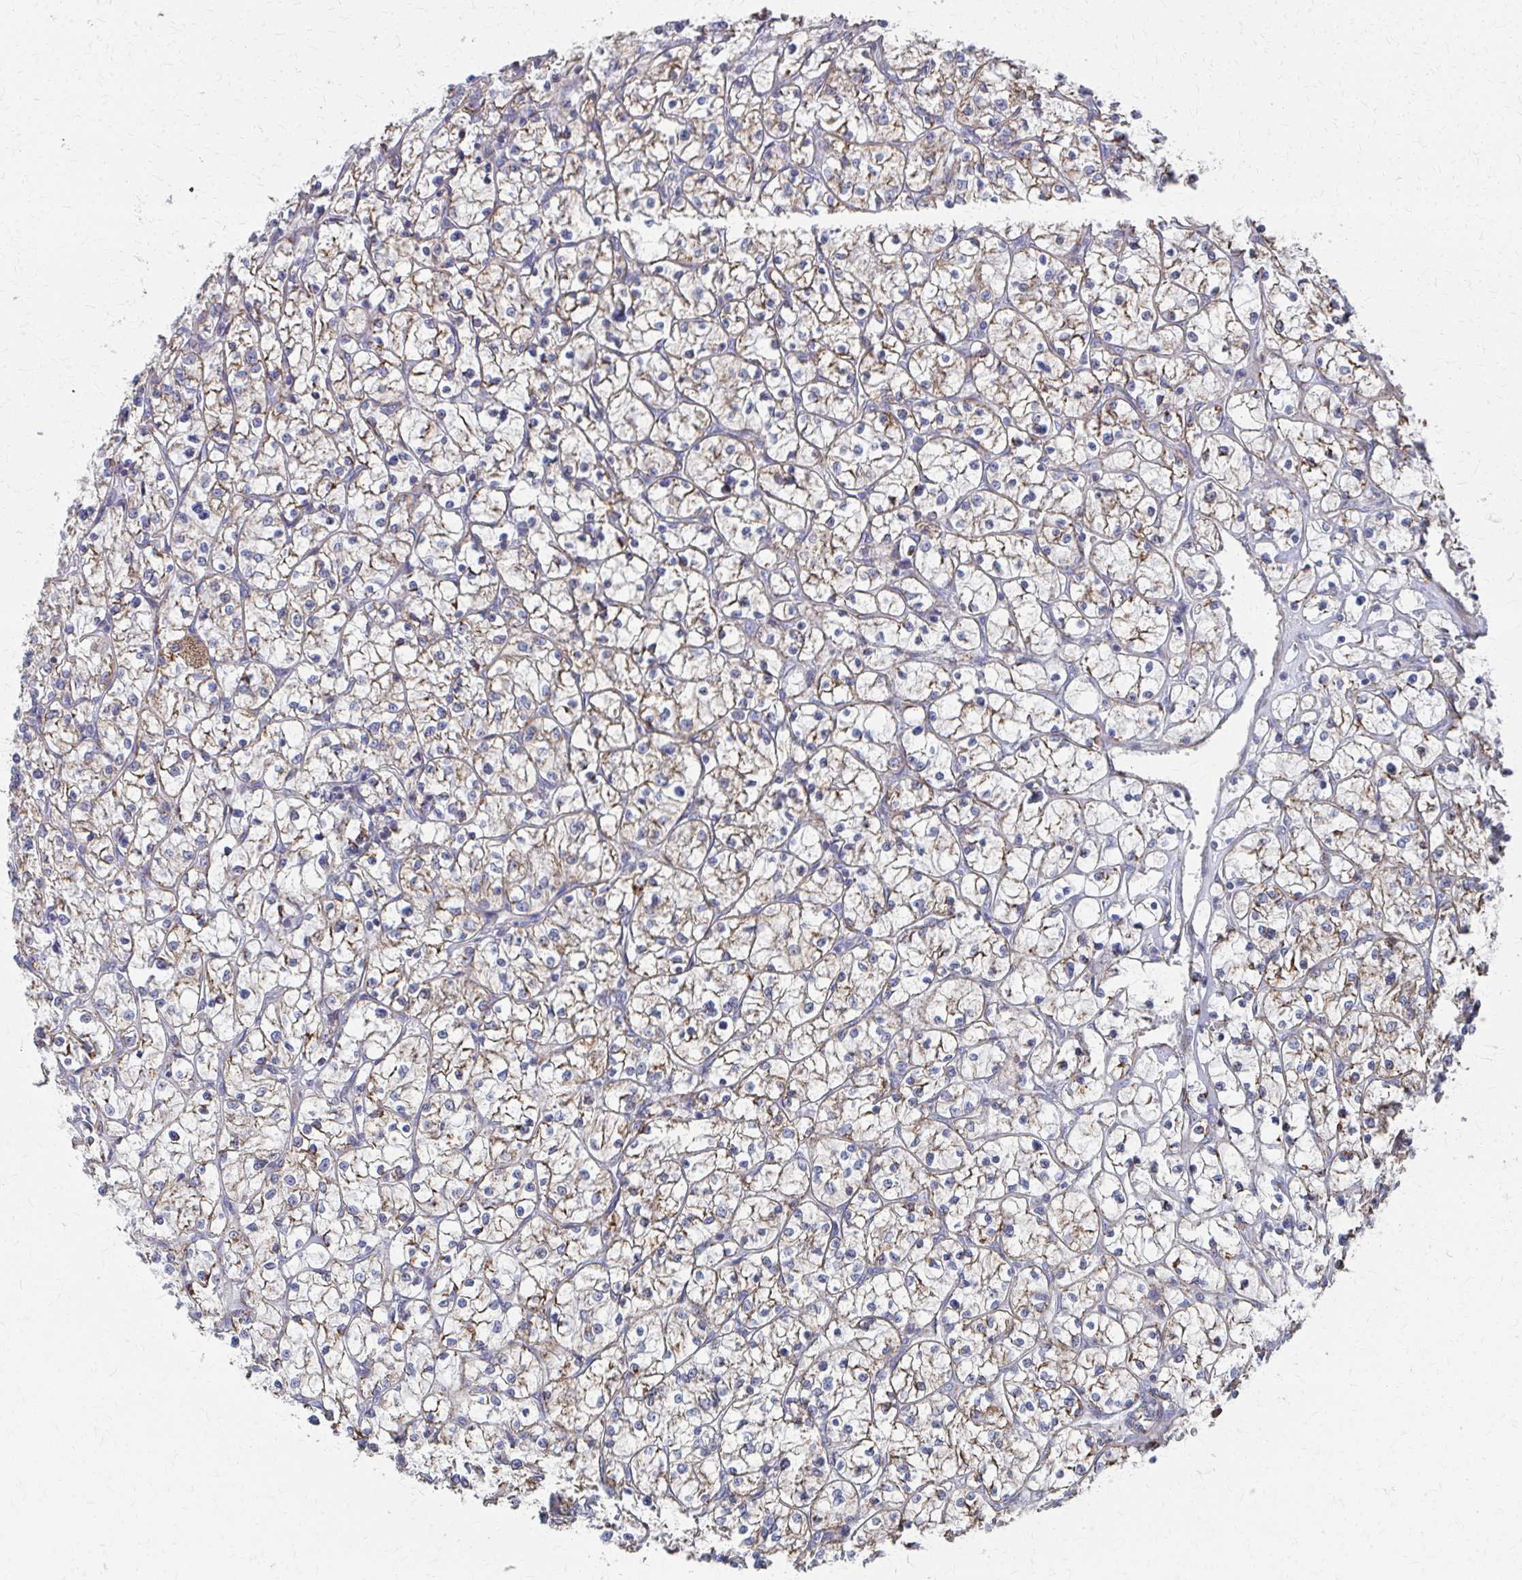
{"staining": {"intensity": "weak", "quantity": "<25%", "location": "cytoplasmic/membranous"}, "tissue": "renal cancer", "cell_type": "Tumor cells", "image_type": "cancer", "snomed": [{"axis": "morphology", "description": "Adenocarcinoma, NOS"}, {"axis": "topography", "description": "Kidney"}], "caption": "This is an immunohistochemistry image of human adenocarcinoma (renal). There is no positivity in tumor cells.", "gene": "FAHD1", "patient": {"sex": "female", "age": 64}}